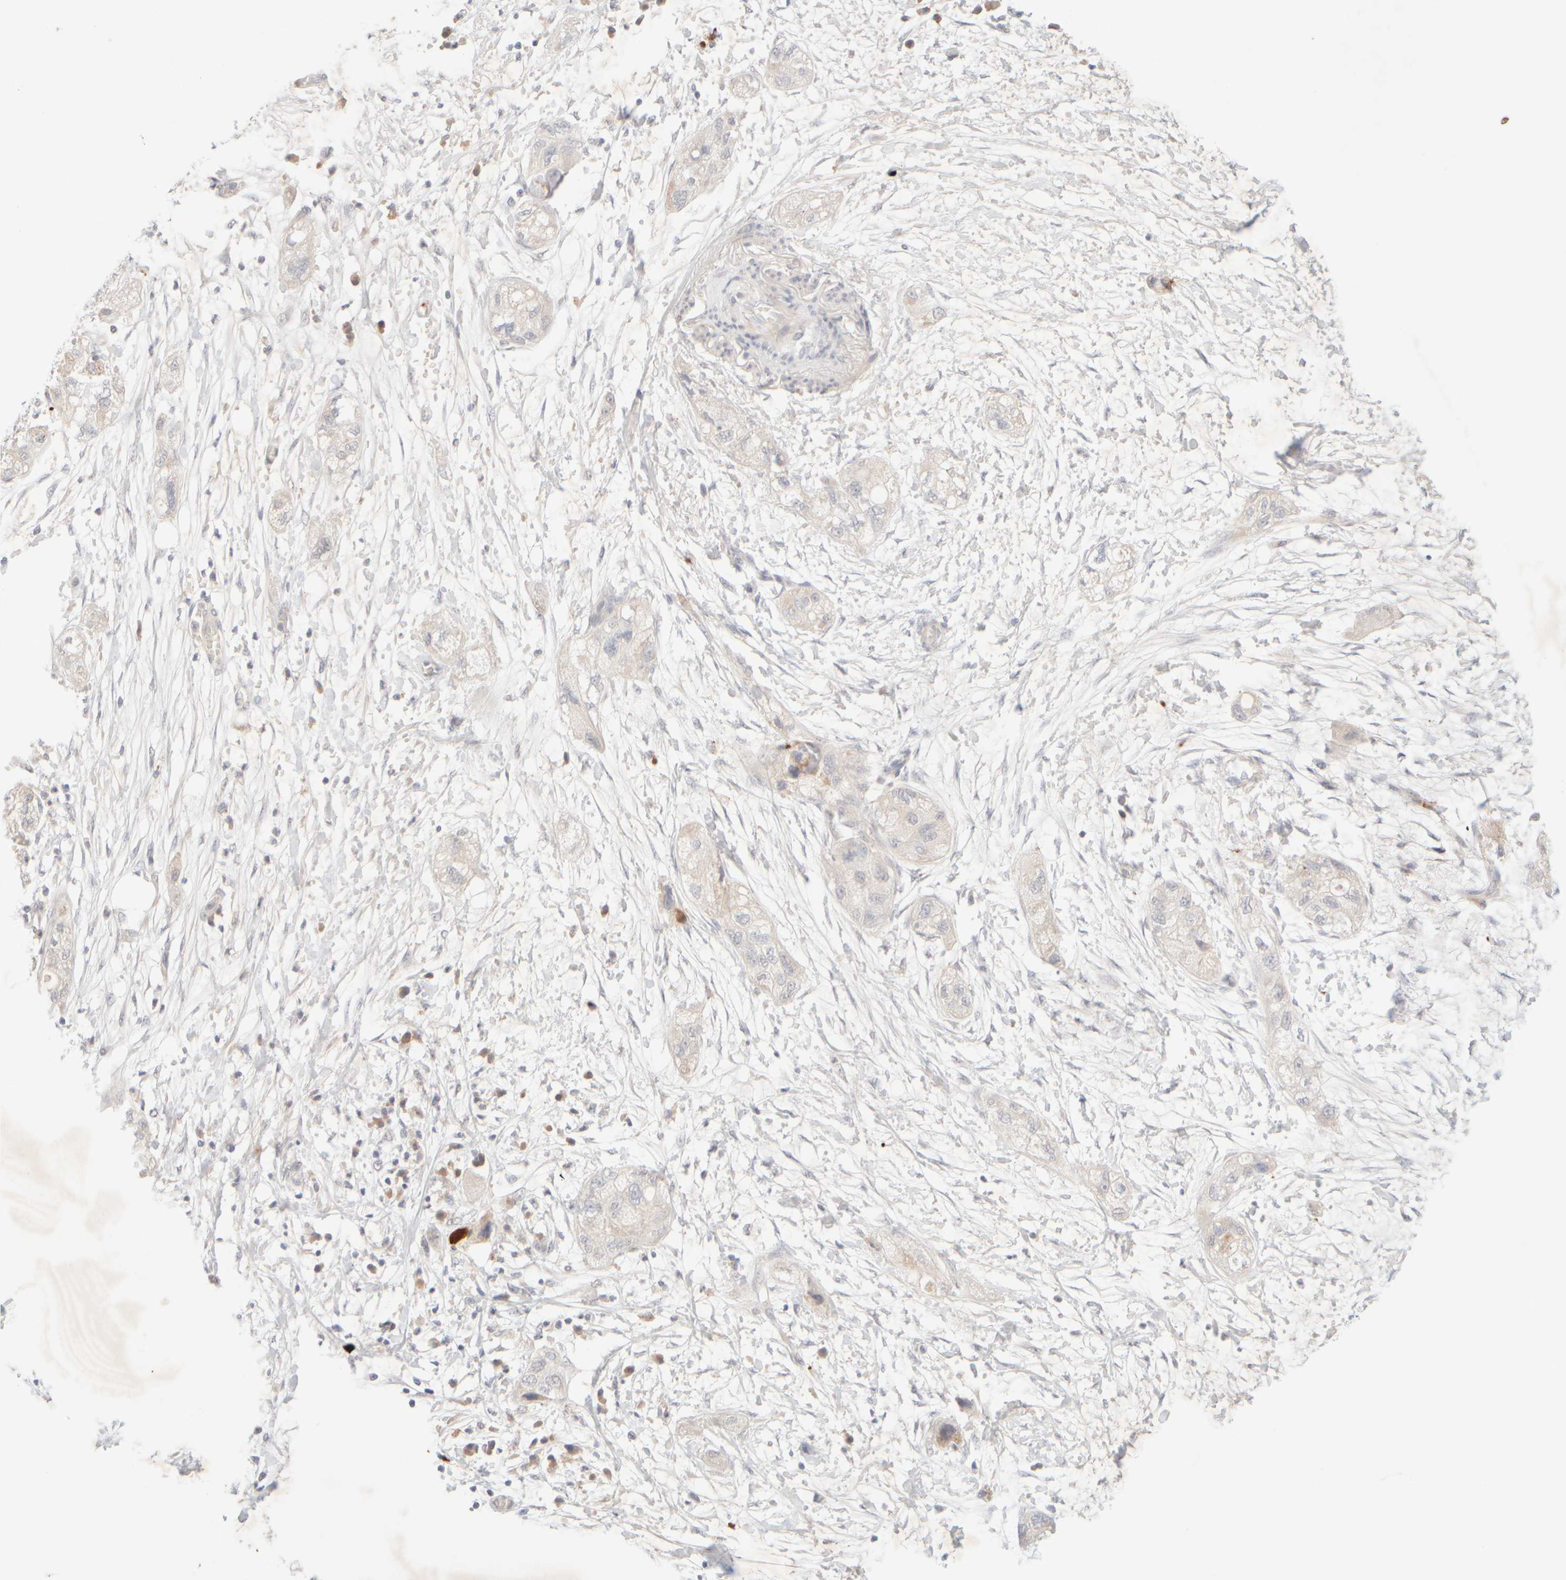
{"staining": {"intensity": "negative", "quantity": "none", "location": "none"}, "tissue": "pancreatic cancer", "cell_type": "Tumor cells", "image_type": "cancer", "snomed": [{"axis": "morphology", "description": "Adenocarcinoma, NOS"}, {"axis": "topography", "description": "Pancreas"}], "caption": "DAB immunohistochemical staining of human pancreatic cancer displays no significant positivity in tumor cells.", "gene": "SNTB1", "patient": {"sex": "female", "age": 78}}